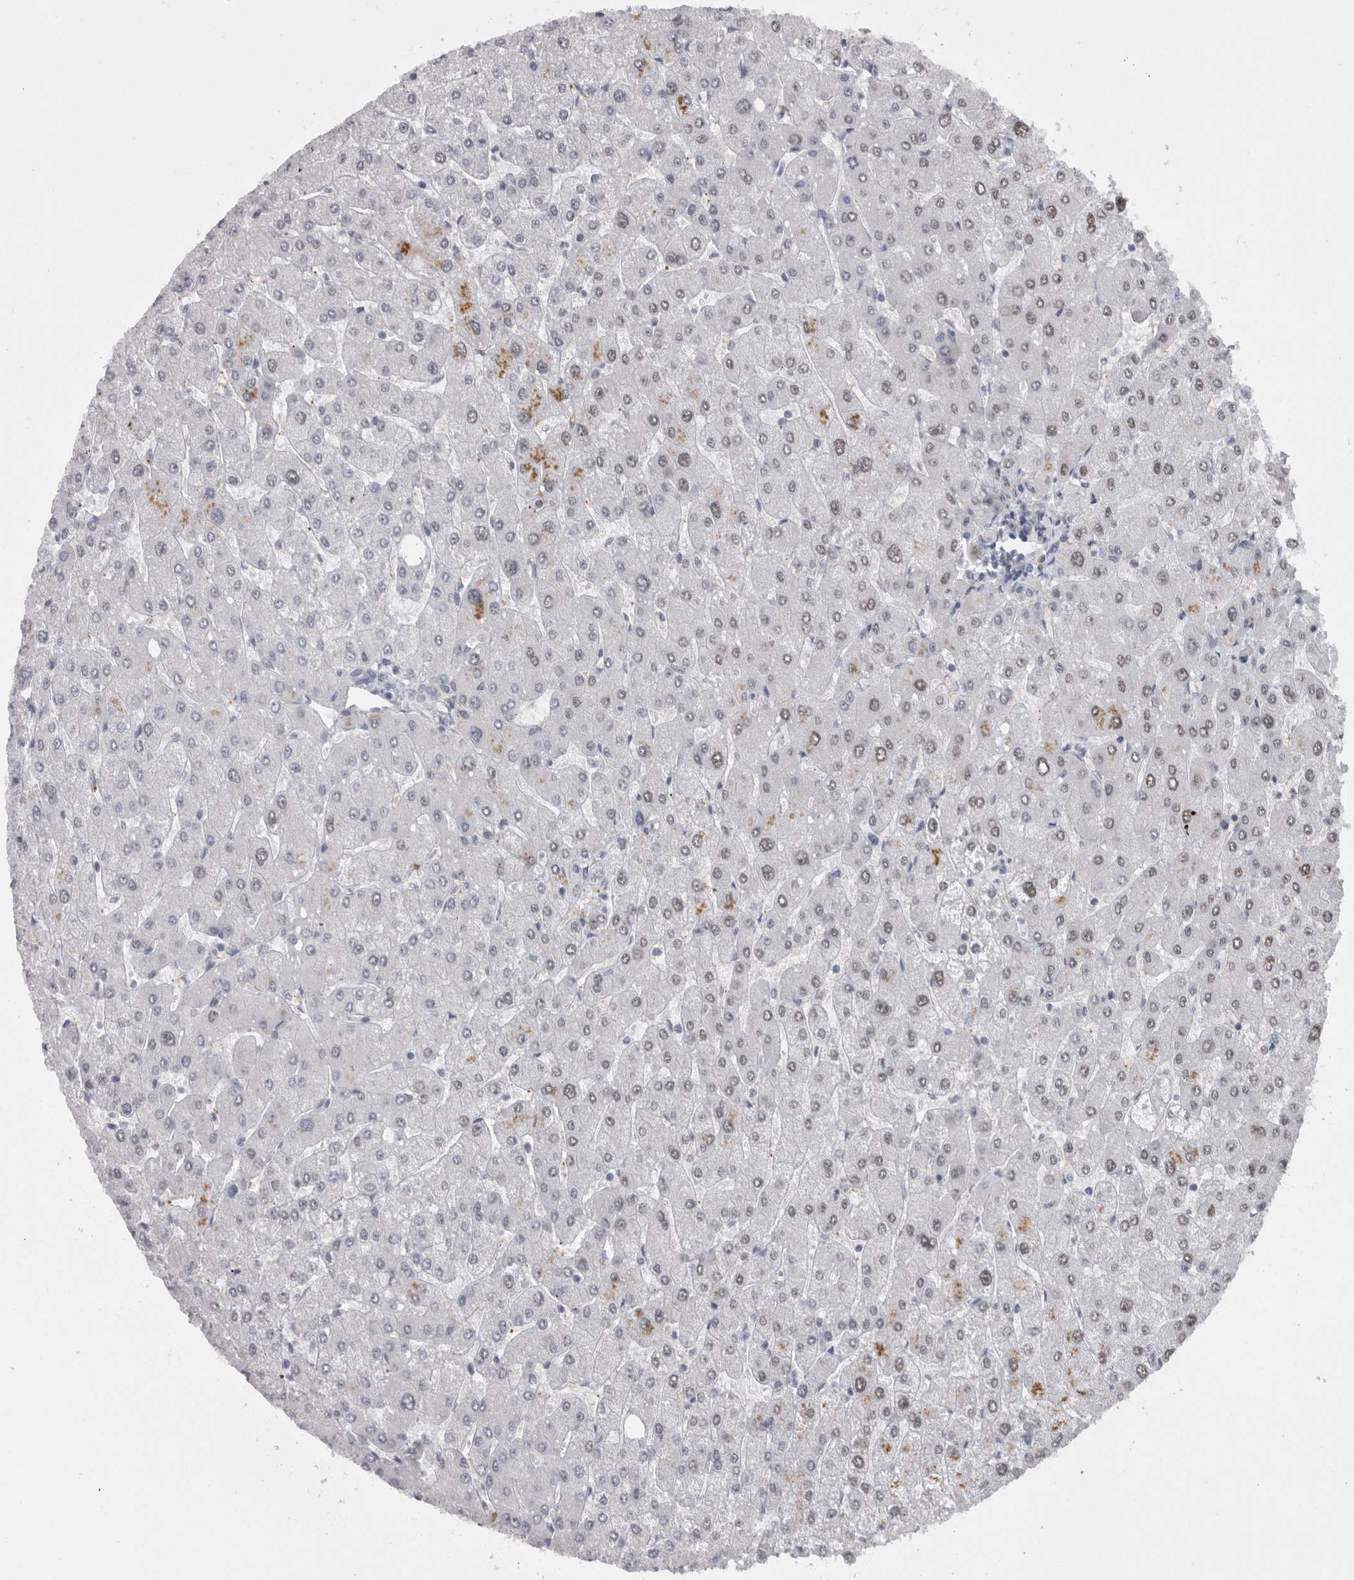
{"staining": {"intensity": "negative", "quantity": "none", "location": "none"}, "tissue": "liver", "cell_type": "Cholangiocytes", "image_type": "normal", "snomed": [{"axis": "morphology", "description": "Normal tissue, NOS"}, {"axis": "topography", "description": "Liver"}], "caption": "This photomicrograph is of unremarkable liver stained with IHC to label a protein in brown with the nuclei are counter-stained blue. There is no positivity in cholangiocytes. (Brightfield microscopy of DAB (3,3'-diaminobenzidine) IHC at high magnification).", "gene": "RMDN1", "patient": {"sex": "male", "age": 55}}